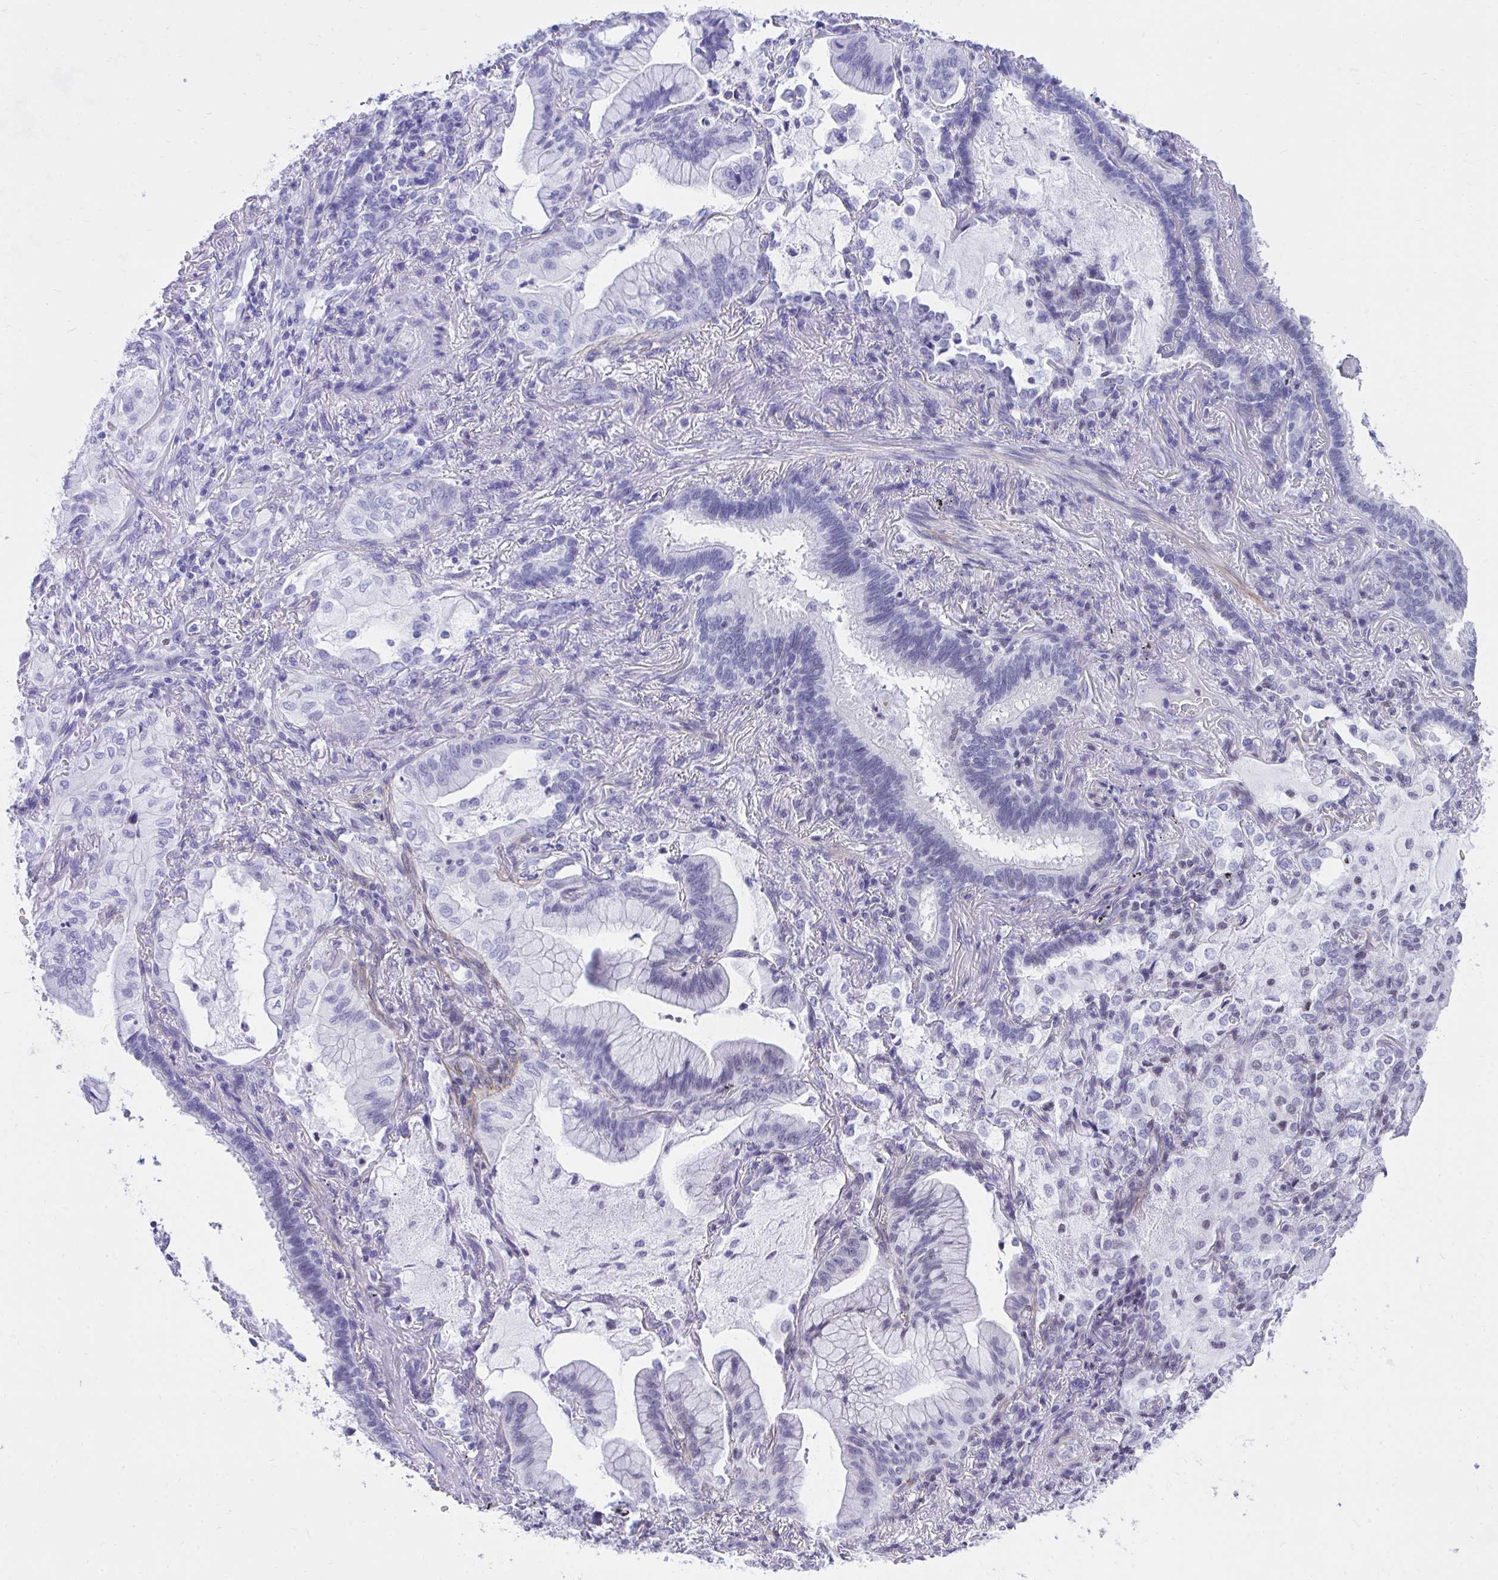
{"staining": {"intensity": "negative", "quantity": "none", "location": "none"}, "tissue": "lung cancer", "cell_type": "Tumor cells", "image_type": "cancer", "snomed": [{"axis": "morphology", "description": "Adenocarcinoma, NOS"}, {"axis": "topography", "description": "Lung"}], "caption": "This micrograph is of adenocarcinoma (lung) stained with IHC to label a protein in brown with the nuclei are counter-stained blue. There is no staining in tumor cells.", "gene": "KCNN4", "patient": {"sex": "male", "age": 77}}